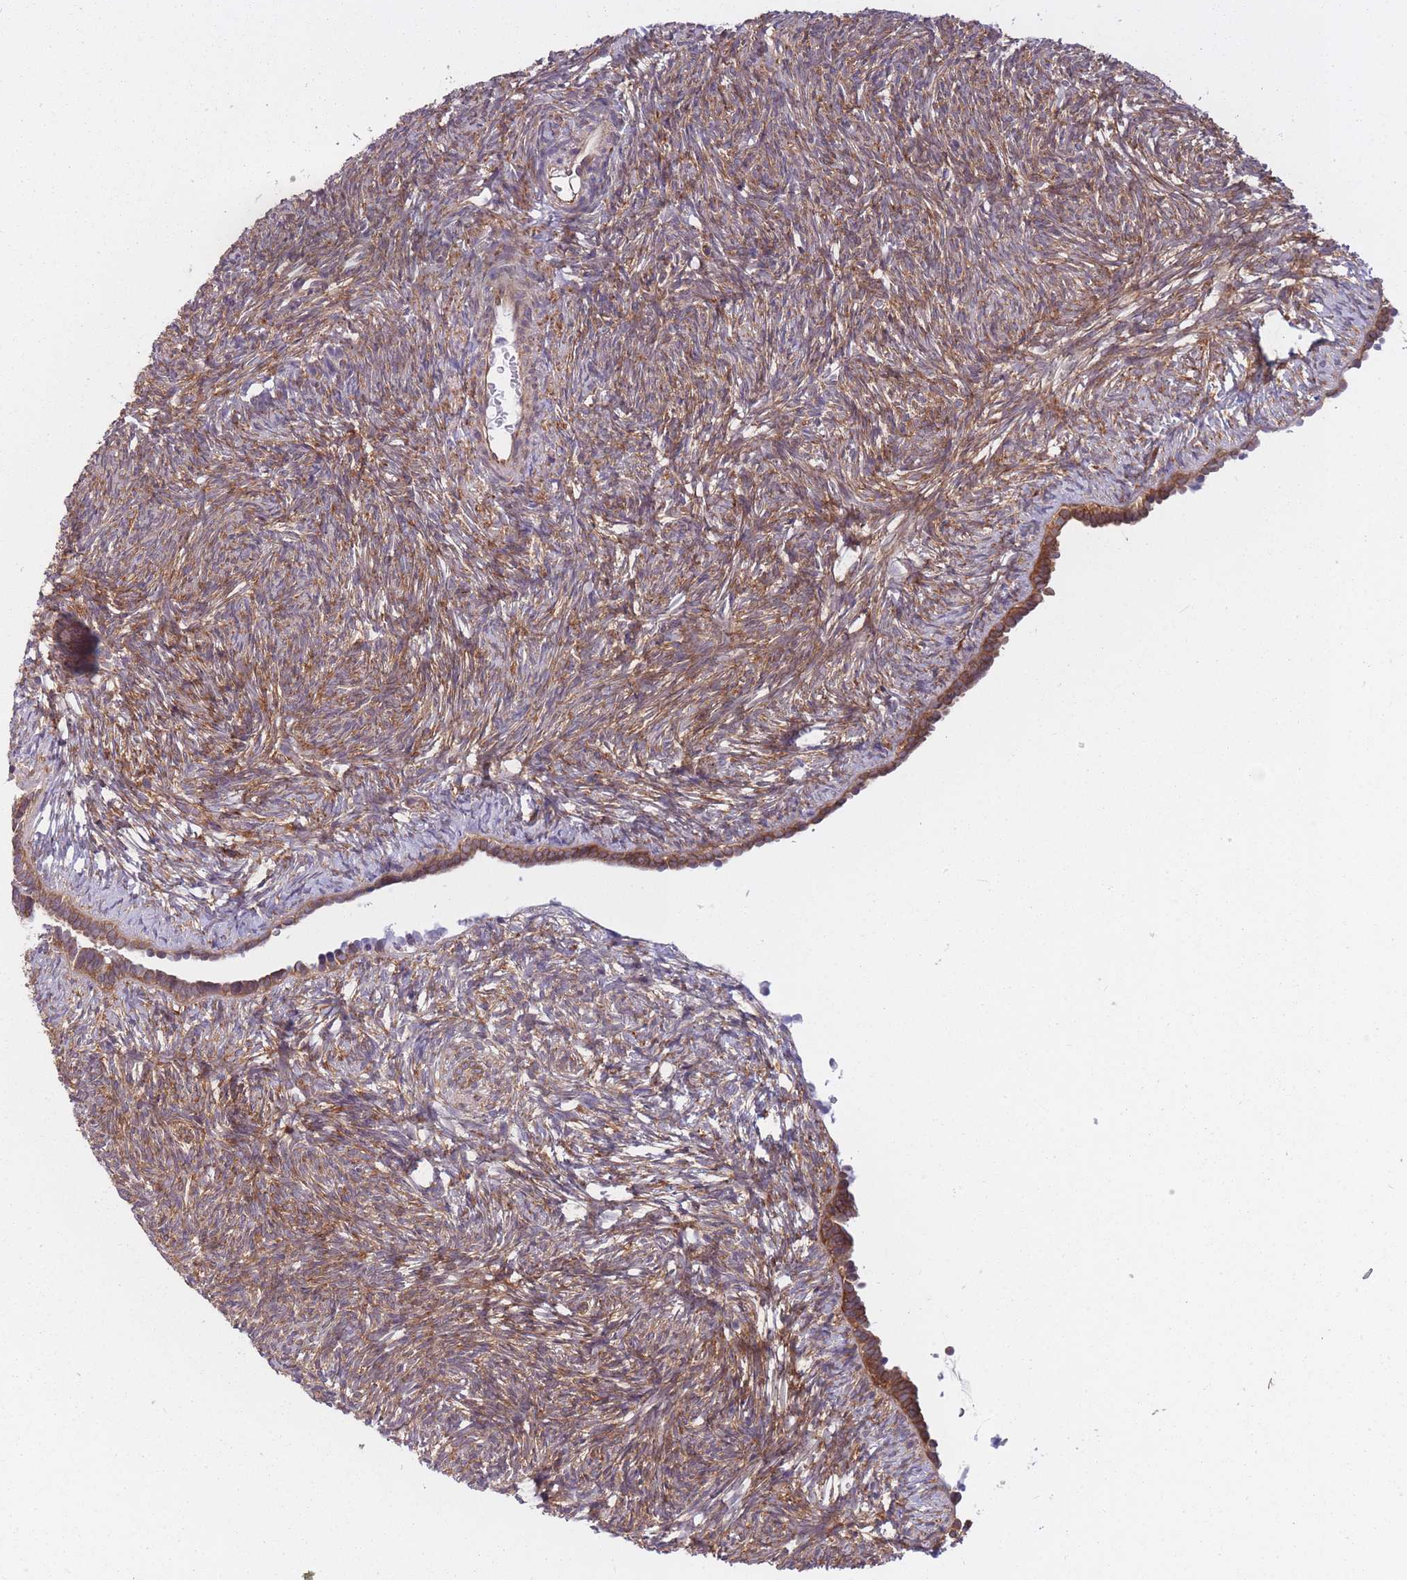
{"staining": {"intensity": "moderate", "quantity": ">75%", "location": "cytoplasmic/membranous"}, "tissue": "ovary", "cell_type": "Ovarian stroma cells", "image_type": "normal", "snomed": [{"axis": "morphology", "description": "Normal tissue, NOS"}, {"axis": "topography", "description": "Ovary"}], "caption": "Immunohistochemistry (IHC) (DAB (3,3'-diaminobenzidine)) staining of benign ovary shows moderate cytoplasmic/membranous protein staining in about >75% of ovarian stroma cells.", "gene": "CCDC124", "patient": {"sex": "female", "age": 51}}